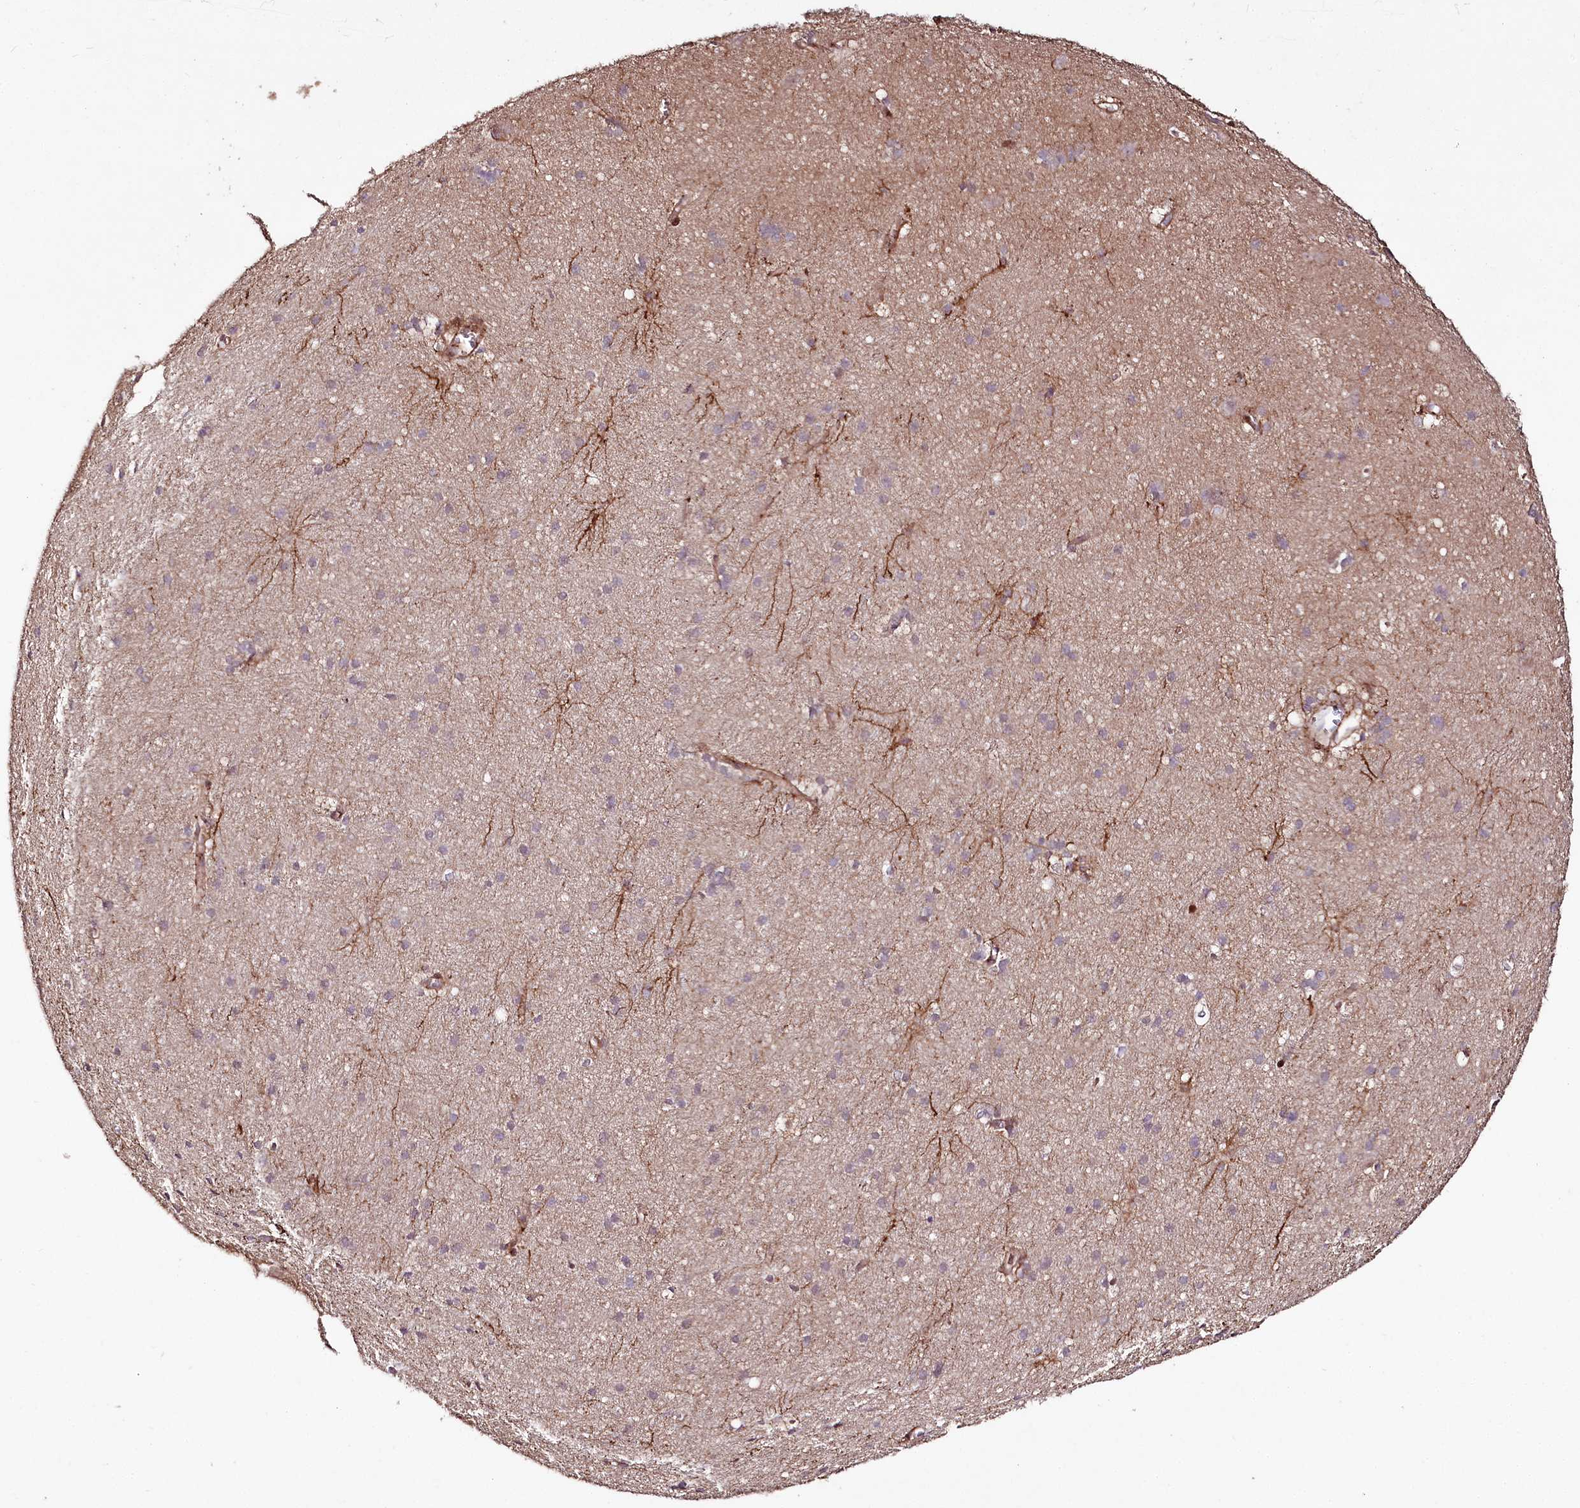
{"staining": {"intensity": "moderate", "quantity": ">75%", "location": "cytoplasmic/membranous"}, "tissue": "cerebral cortex", "cell_type": "Endothelial cells", "image_type": "normal", "snomed": [{"axis": "morphology", "description": "Normal tissue, NOS"}, {"axis": "topography", "description": "Cerebral cortex"}], "caption": "An image showing moderate cytoplasmic/membranous staining in about >75% of endothelial cells in benign cerebral cortex, as visualized by brown immunohistochemical staining.", "gene": "PHLDB1", "patient": {"sex": "male", "age": 54}}